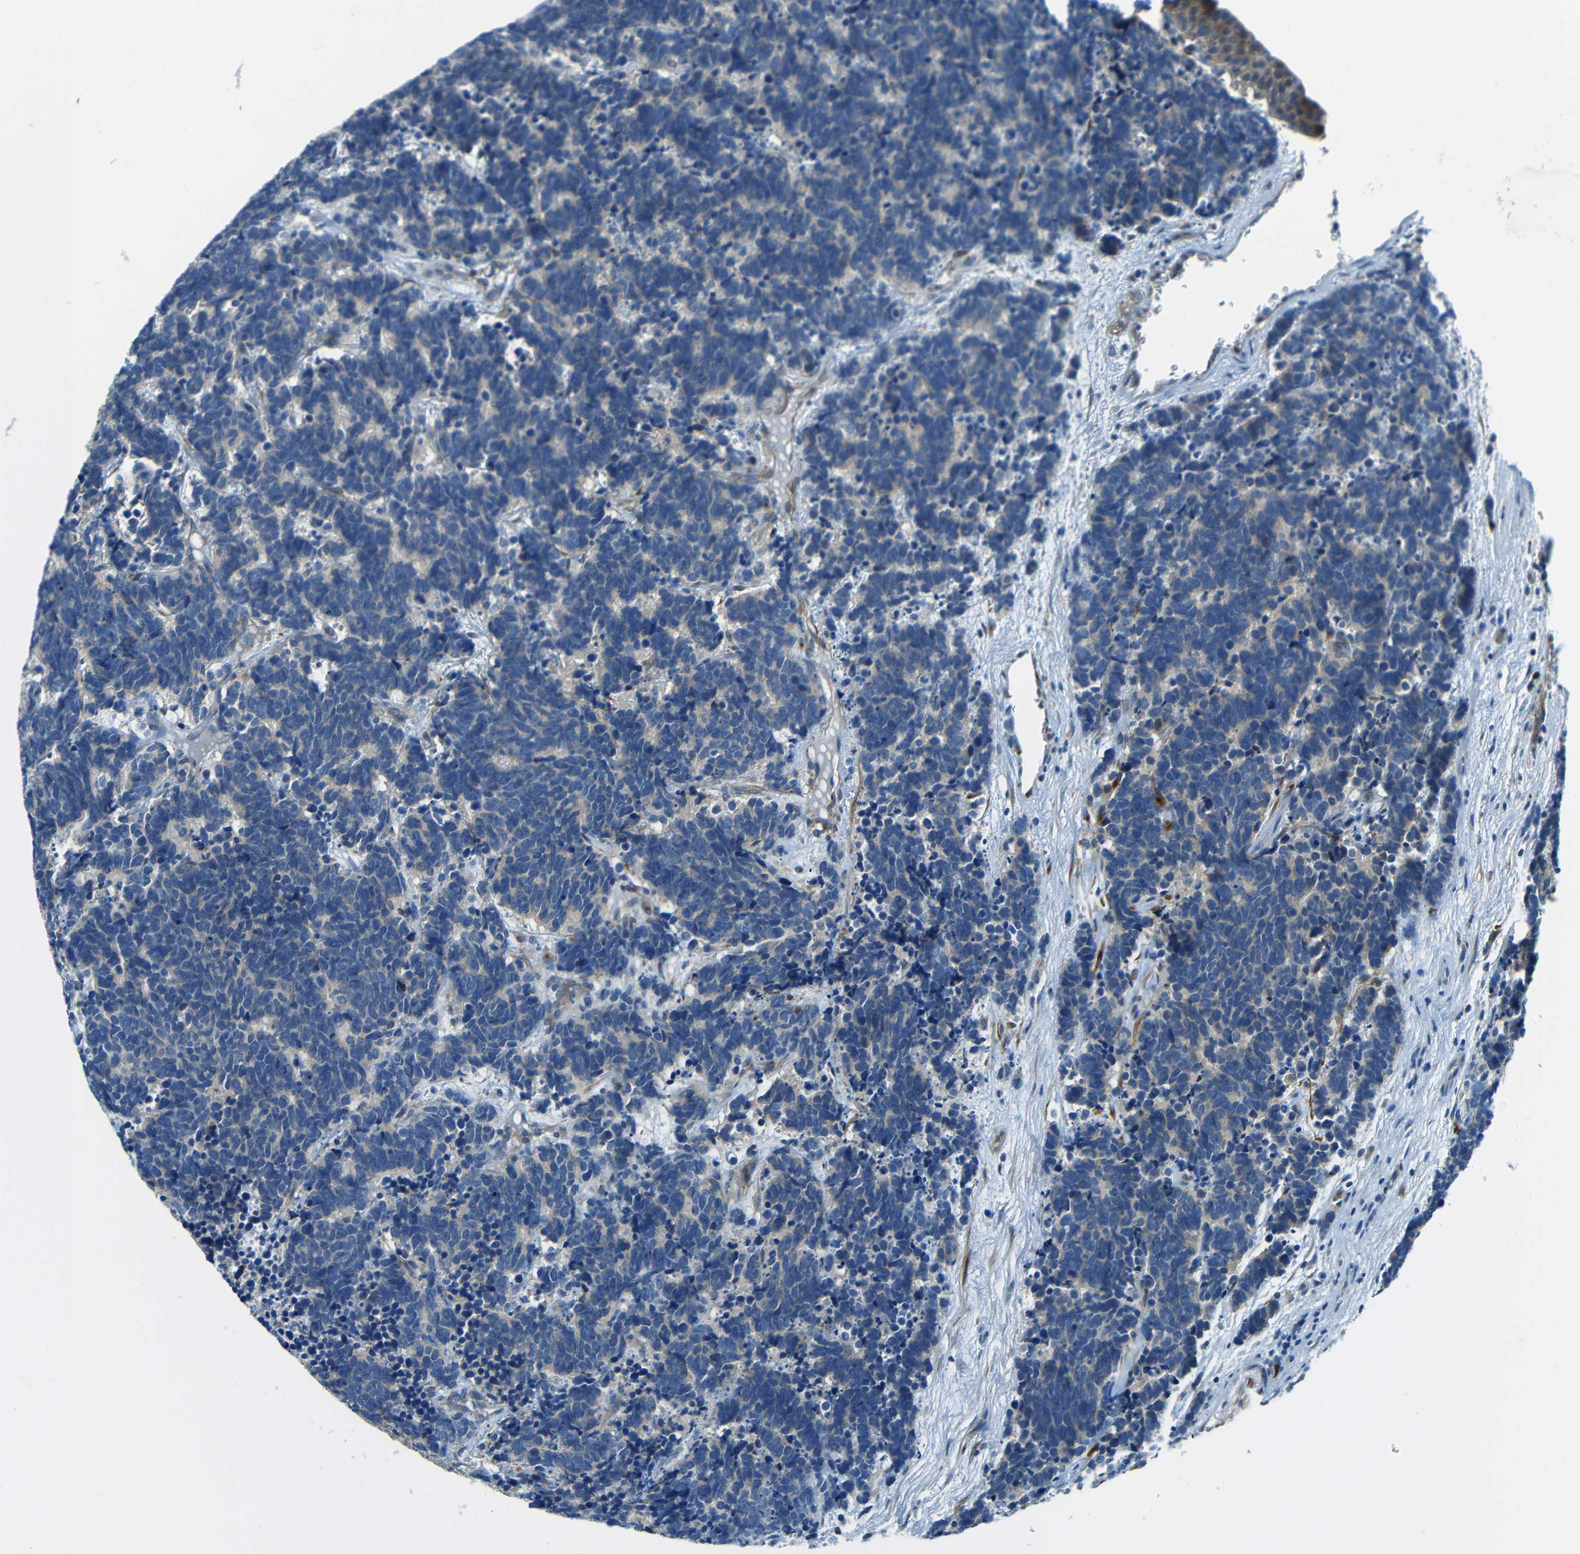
{"staining": {"intensity": "negative", "quantity": "none", "location": "none"}, "tissue": "carcinoid", "cell_type": "Tumor cells", "image_type": "cancer", "snomed": [{"axis": "morphology", "description": "Carcinoma, NOS"}, {"axis": "morphology", "description": "Carcinoid, malignant, NOS"}, {"axis": "topography", "description": "Urinary bladder"}], "caption": "High magnification brightfield microscopy of carcinoid stained with DAB (3,3'-diaminobenzidine) (brown) and counterstained with hematoxylin (blue): tumor cells show no significant positivity. Brightfield microscopy of immunohistochemistry stained with DAB (brown) and hematoxylin (blue), captured at high magnification.", "gene": "CYP26B1", "patient": {"sex": "male", "age": 57}}